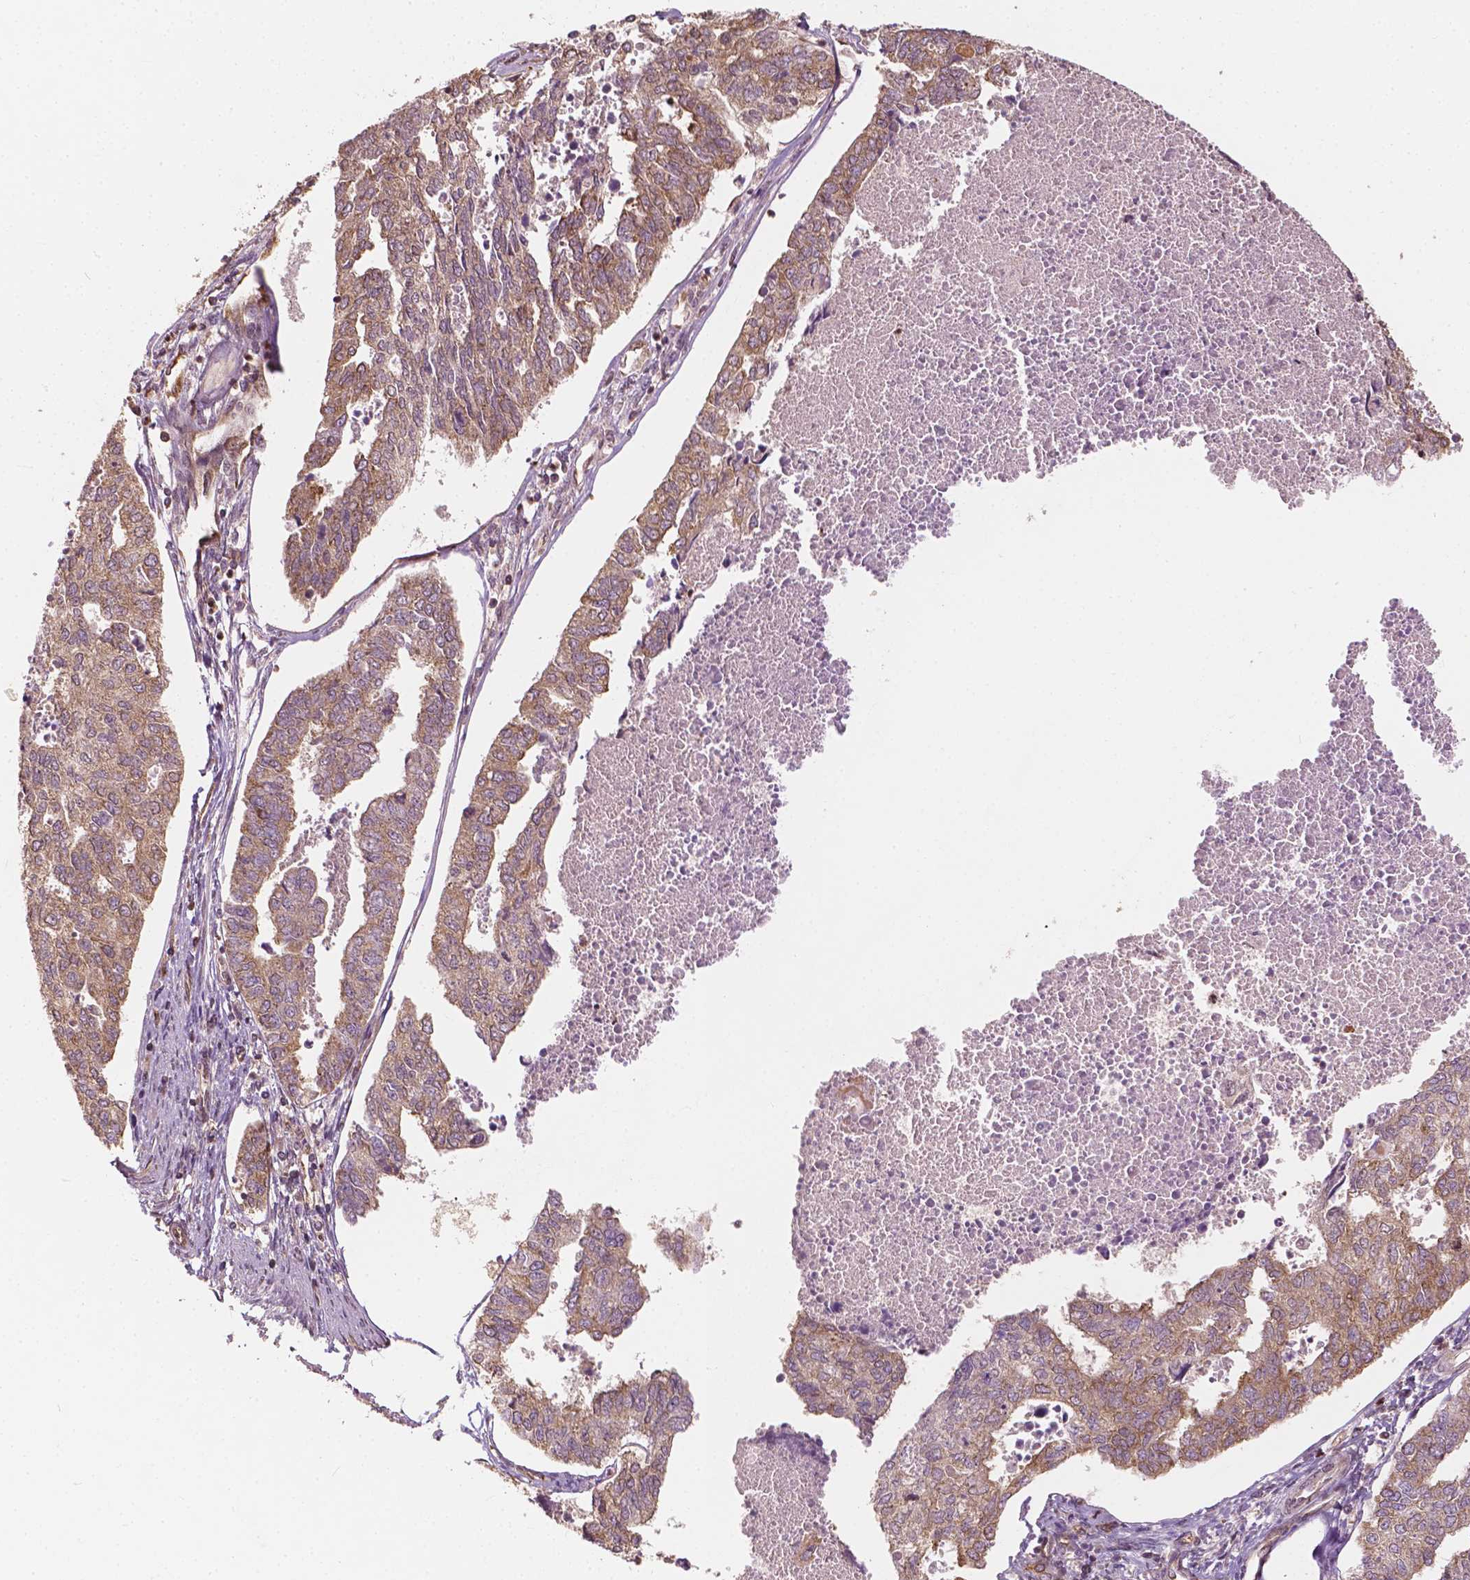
{"staining": {"intensity": "weak", "quantity": ">75%", "location": "cytoplasmic/membranous"}, "tissue": "endometrial cancer", "cell_type": "Tumor cells", "image_type": "cancer", "snomed": [{"axis": "morphology", "description": "Adenocarcinoma, NOS"}, {"axis": "topography", "description": "Endometrium"}], "caption": "The histopathology image demonstrates immunohistochemical staining of endometrial cancer. There is weak cytoplasmic/membranous staining is present in approximately >75% of tumor cells. Ihc stains the protein of interest in brown and the nuclei are stained blue.", "gene": "G3BP1", "patient": {"sex": "female", "age": 73}}